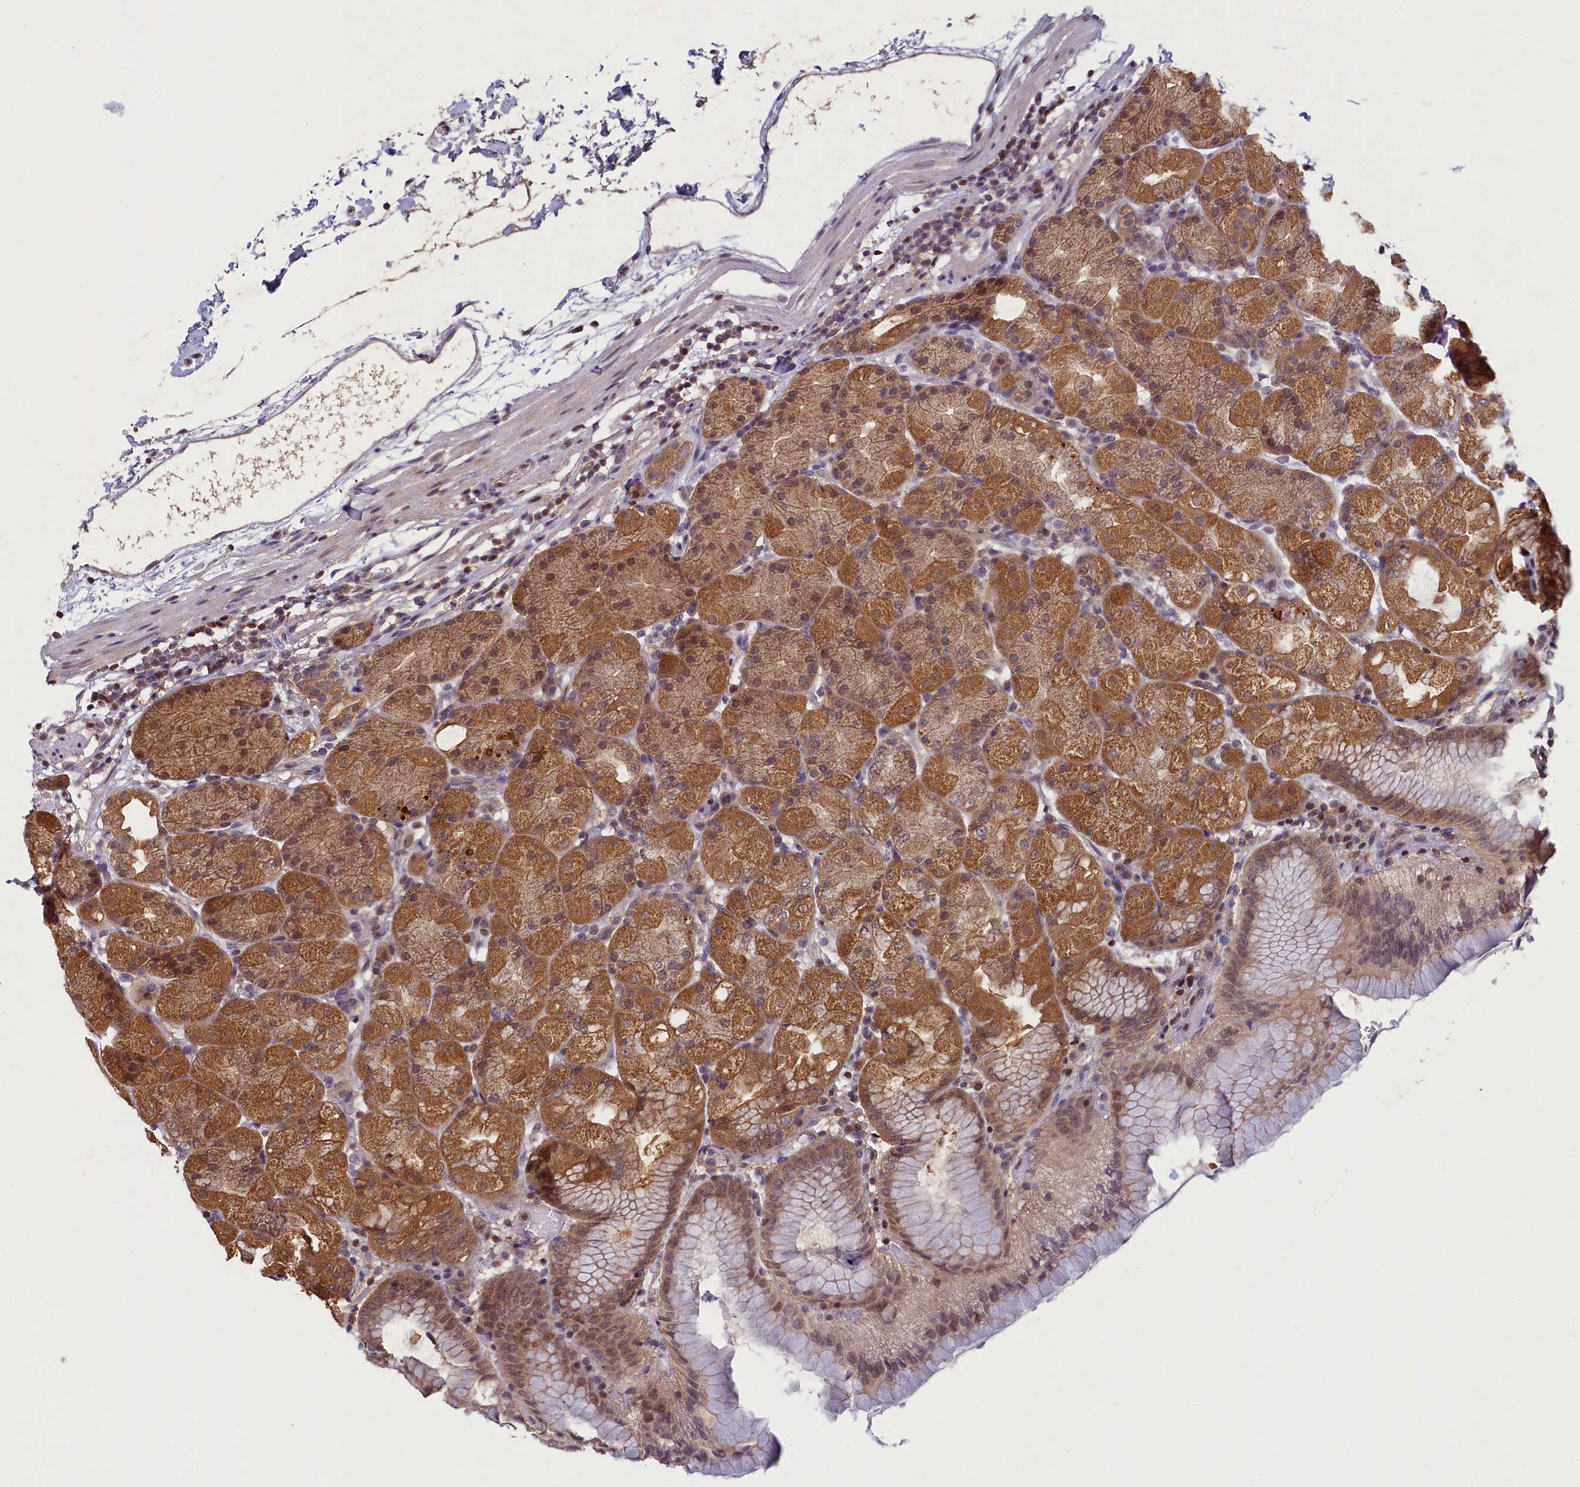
{"staining": {"intensity": "moderate", "quantity": ">75%", "location": "cytoplasmic/membranous,nuclear"}, "tissue": "stomach", "cell_type": "Glandular cells", "image_type": "normal", "snomed": [{"axis": "morphology", "description": "Normal tissue, NOS"}, {"axis": "topography", "description": "Stomach, upper"}, {"axis": "topography", "description": "Stomach, lower"}], "caption": "Immunohistochemical staining of unremarkable human stomach demonstrates >75% levels of moderate cytoplasmic/membranous,nuclear protein staining in about >75% of glandular cells. (DAB (3,3'-diaminobenzidine) IHC with brightfield microscopy, high magnification).", "gene": "NUBP1", "patient": {"sex": "male", "age": 62}}